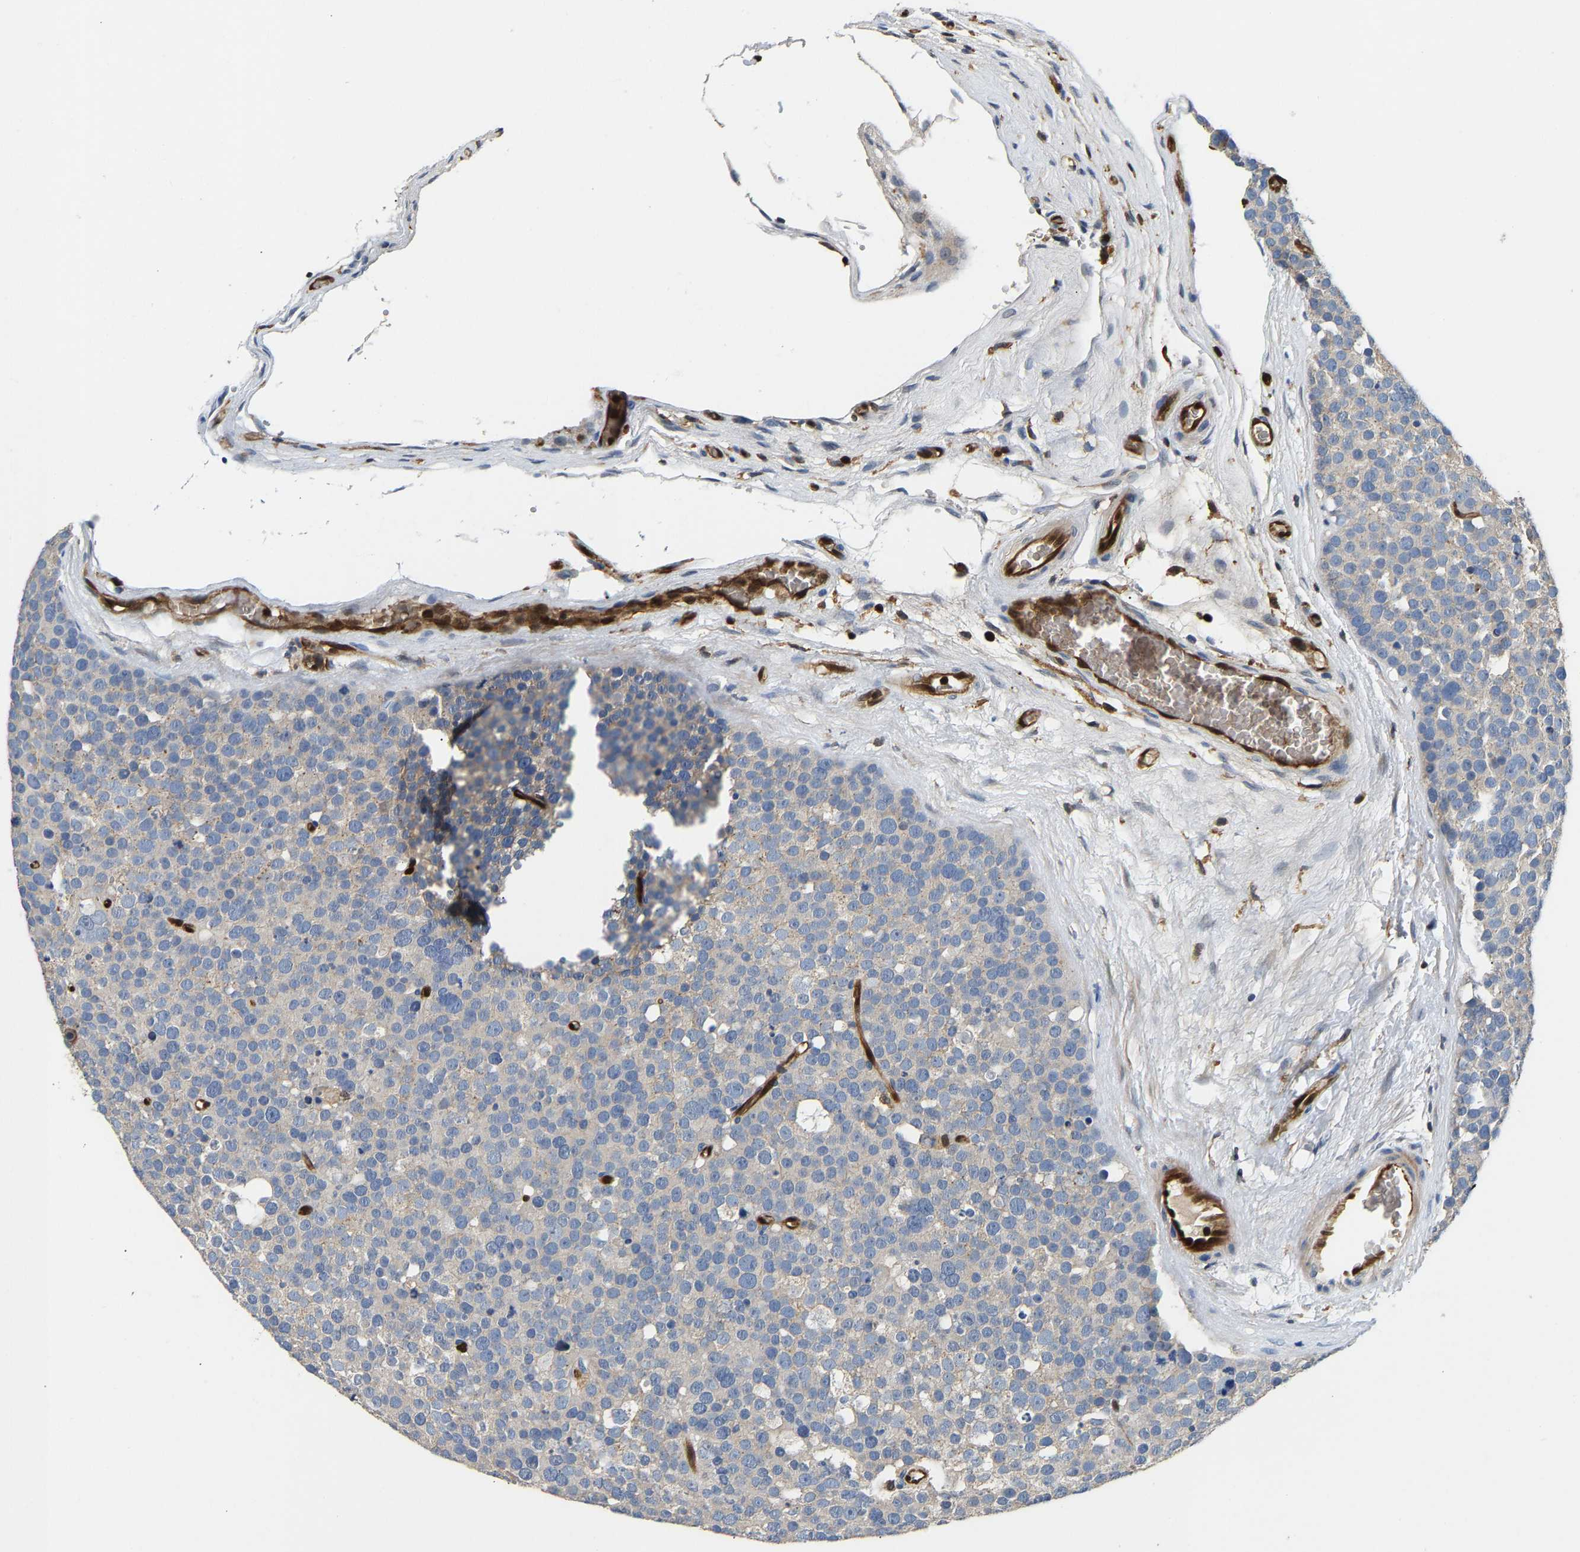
{"staining": {"intensity": "negative", "quantity": "none", "location": "none"}, "tissue": "testis cancer", "cell_type": "Tumor cells", "image_type": "cancer", "snomed": [{"axis": "morphology", "description": "Seminoma, NOS"}, {"axis": "topography", "description": "Testis"}], "caption": "This is an immunohistochemistry (IHC) histopathology image of testis cancer (seminoma). There is no staining in tumor cells.", "gene": "GIMAP7", "patient": {"sex": "male", "age": 71}}